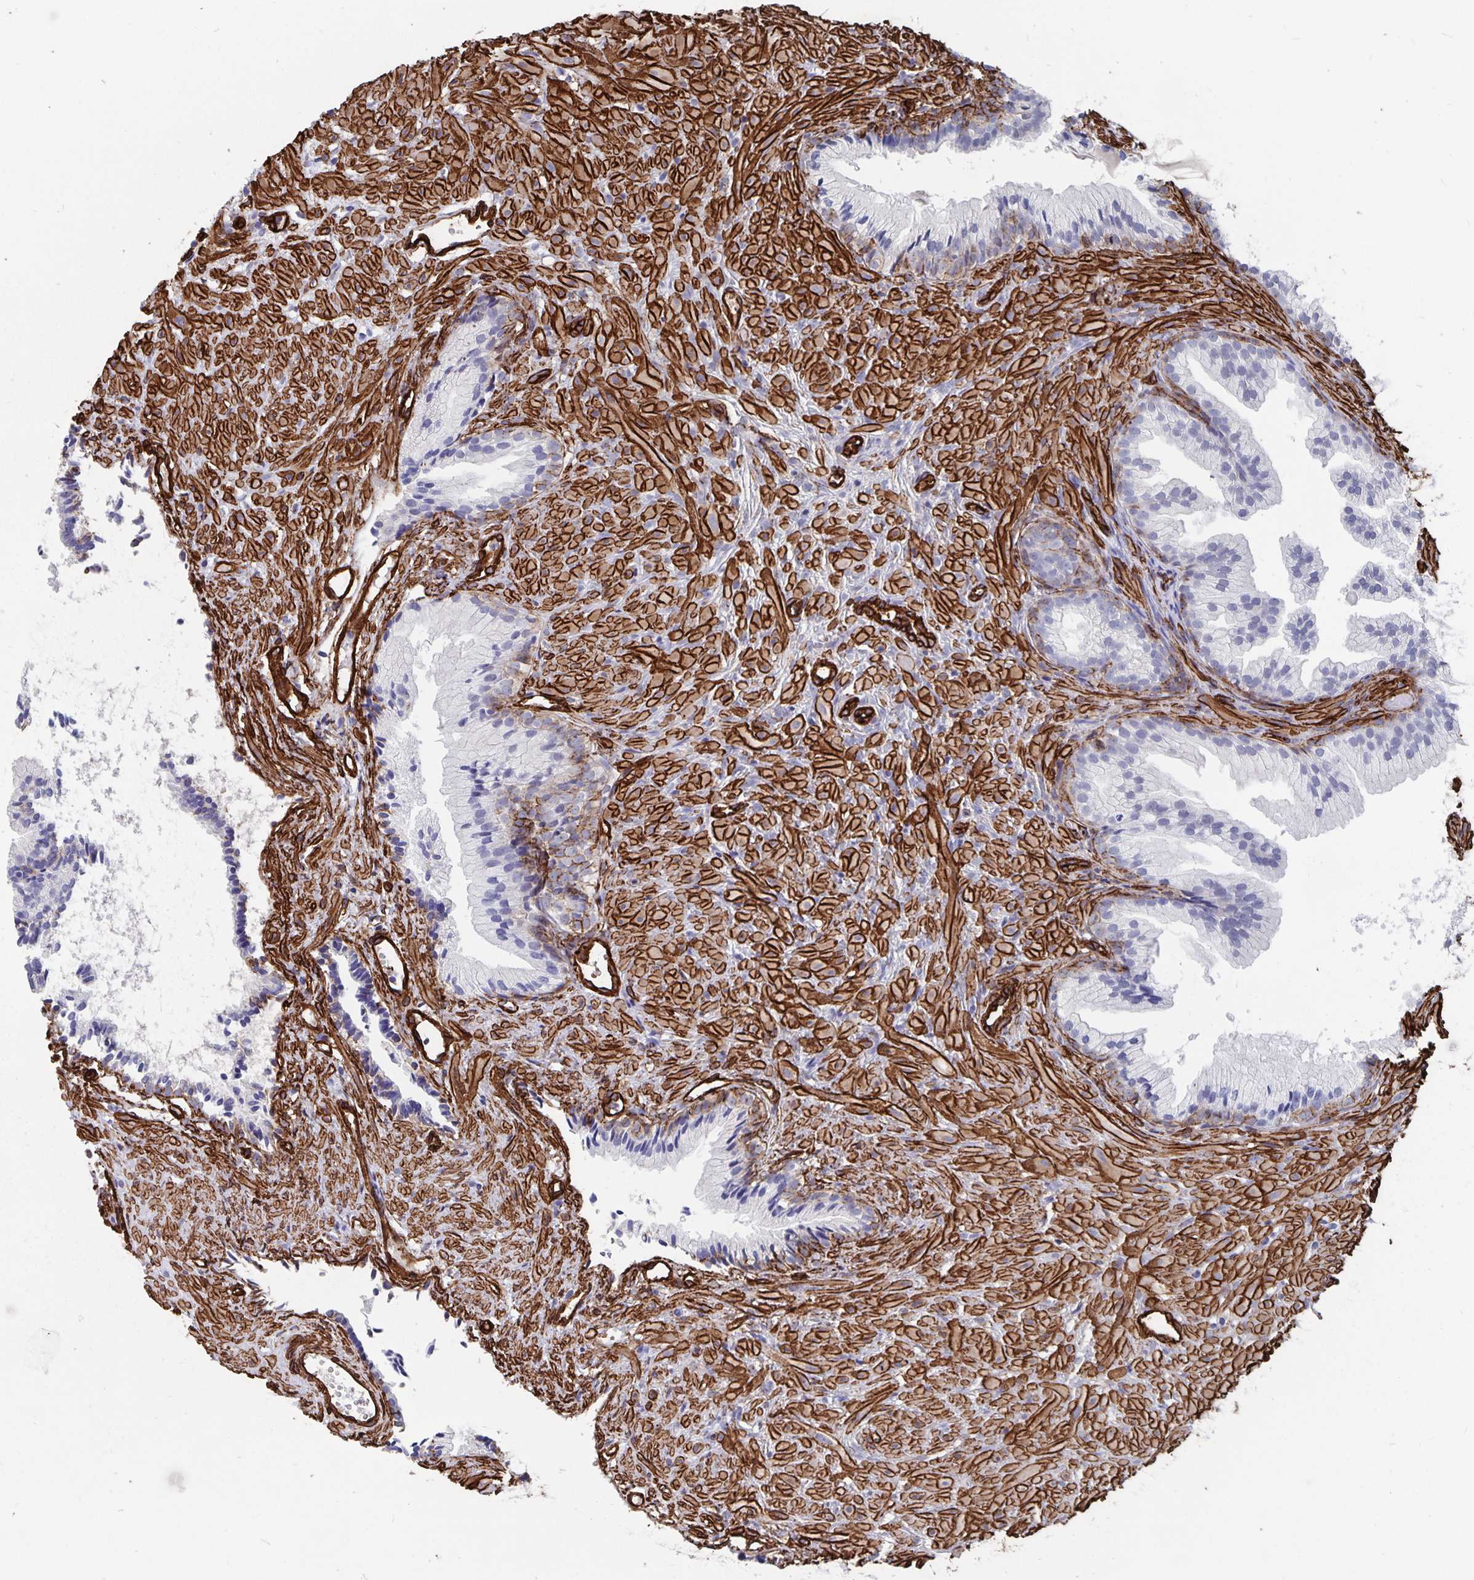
{"staining": {"intensity": "negative", "quantity": "none", "location": "none"}, "tissue": "prostate cancer", "cell_type": "Tumor cells", "image_type": "cancer", "snomed": [{"axis": "morphology", "description": "Adenocarcinoma, High grade"}, {"axis": "topography", "description": "Prostate"}], "caption": "Tumor cells are negative for protein expression in human adenocarcinoma (high-grade) (prostate).", "gene": "DCHS2", "patient": {"sex": "male", "age": 81}}